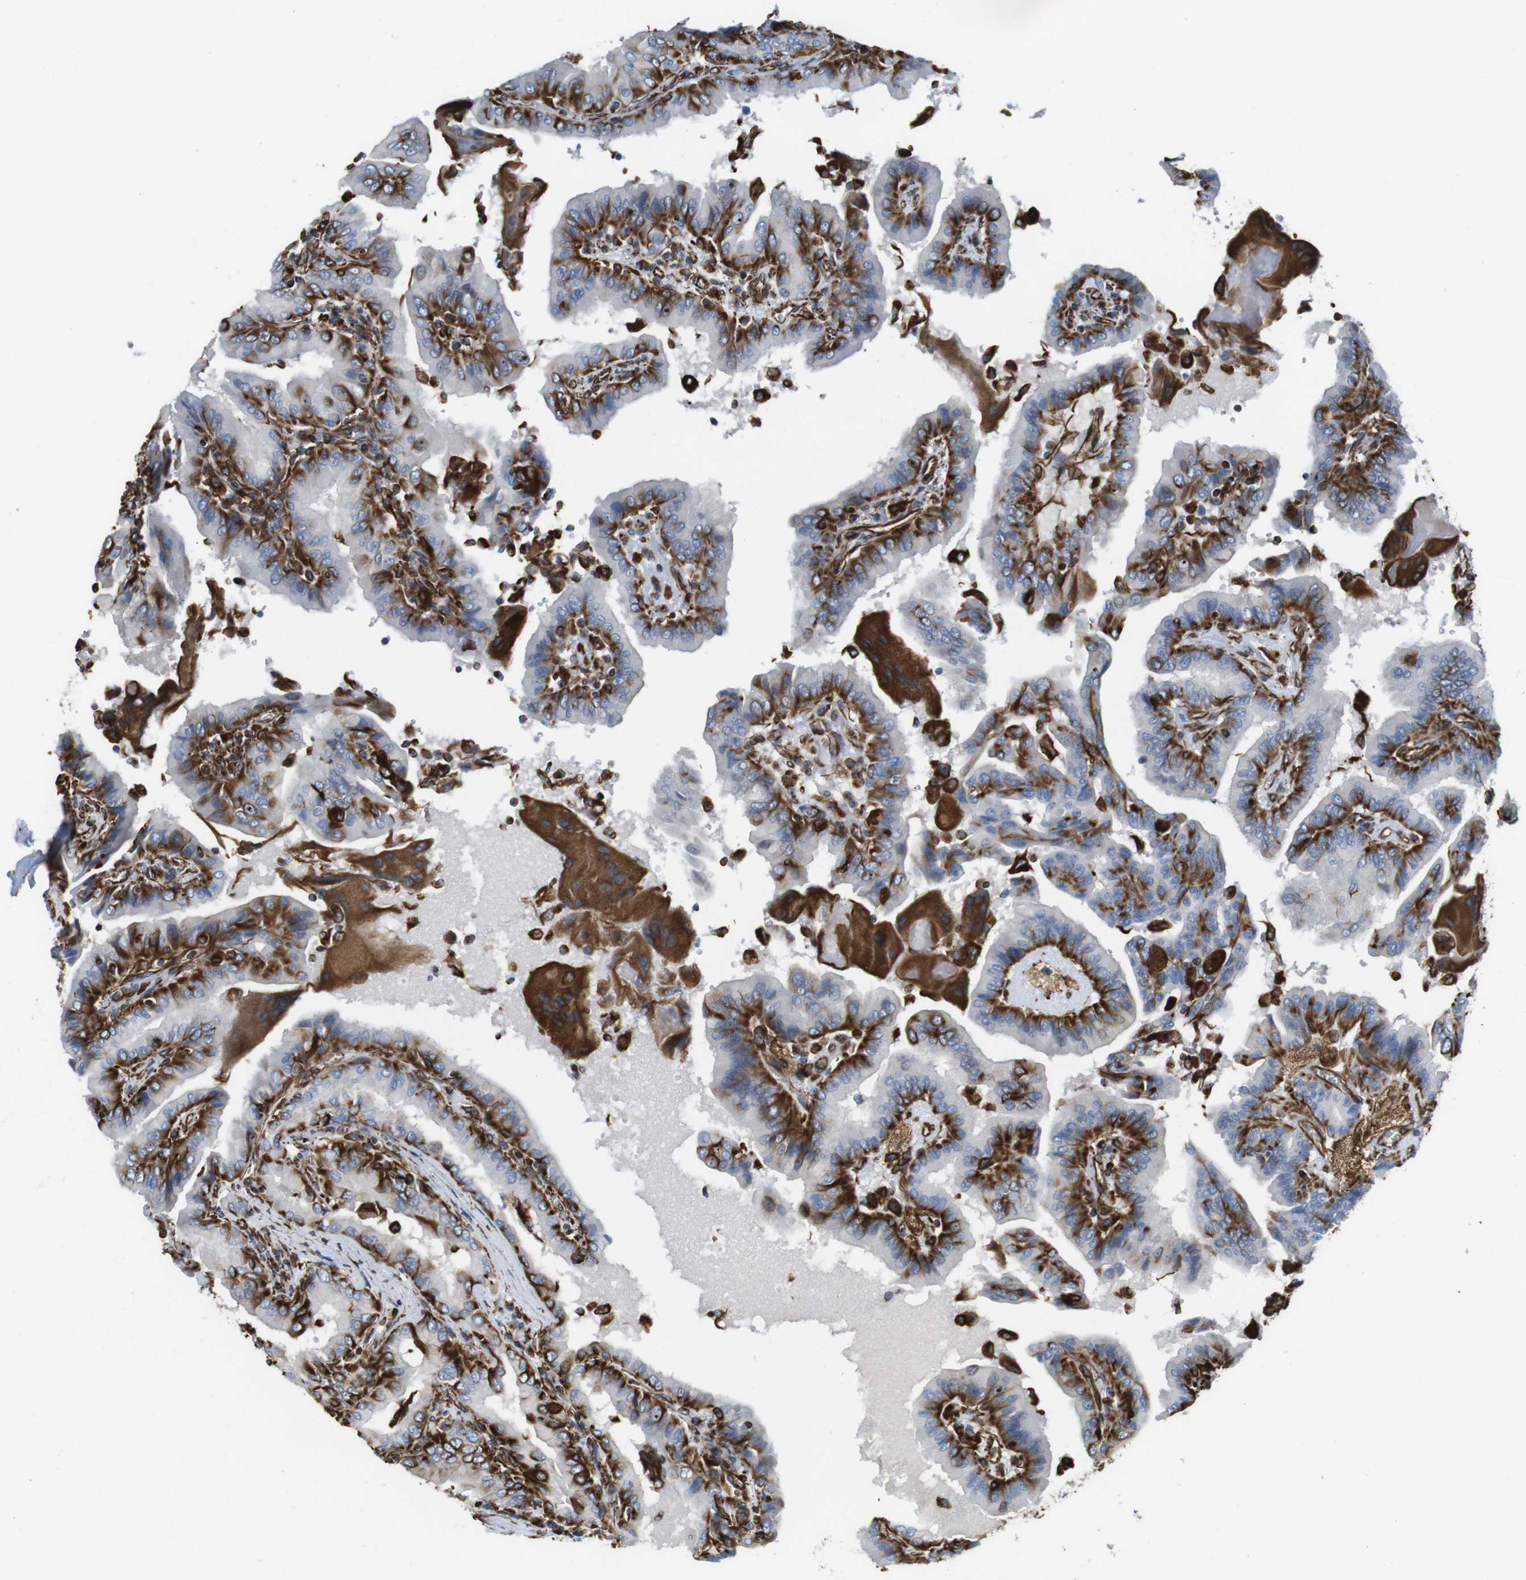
{"staining": {"intensity": "moderate", "quantity": "25%-75%", "location": "cytoplasmic/membranous"}, "tissue": "thyroid cancer", "cell_type": "Tumor cells", "image_type": "cancer", "snomed": [{"axis": "morphology", "description": "Papillary adenocarcinoma, NOS"}, {"axis": "topography", "description": "Thyroid gland"}], "caption": "Thyroid cancer (papillary adenocarcinoma) stained for a protein reveals moderate cytoplasmic/membranous positivity in tumor cells.", "gene": "RALGPS1", "patient": {"sex": "male", "age": 33}}